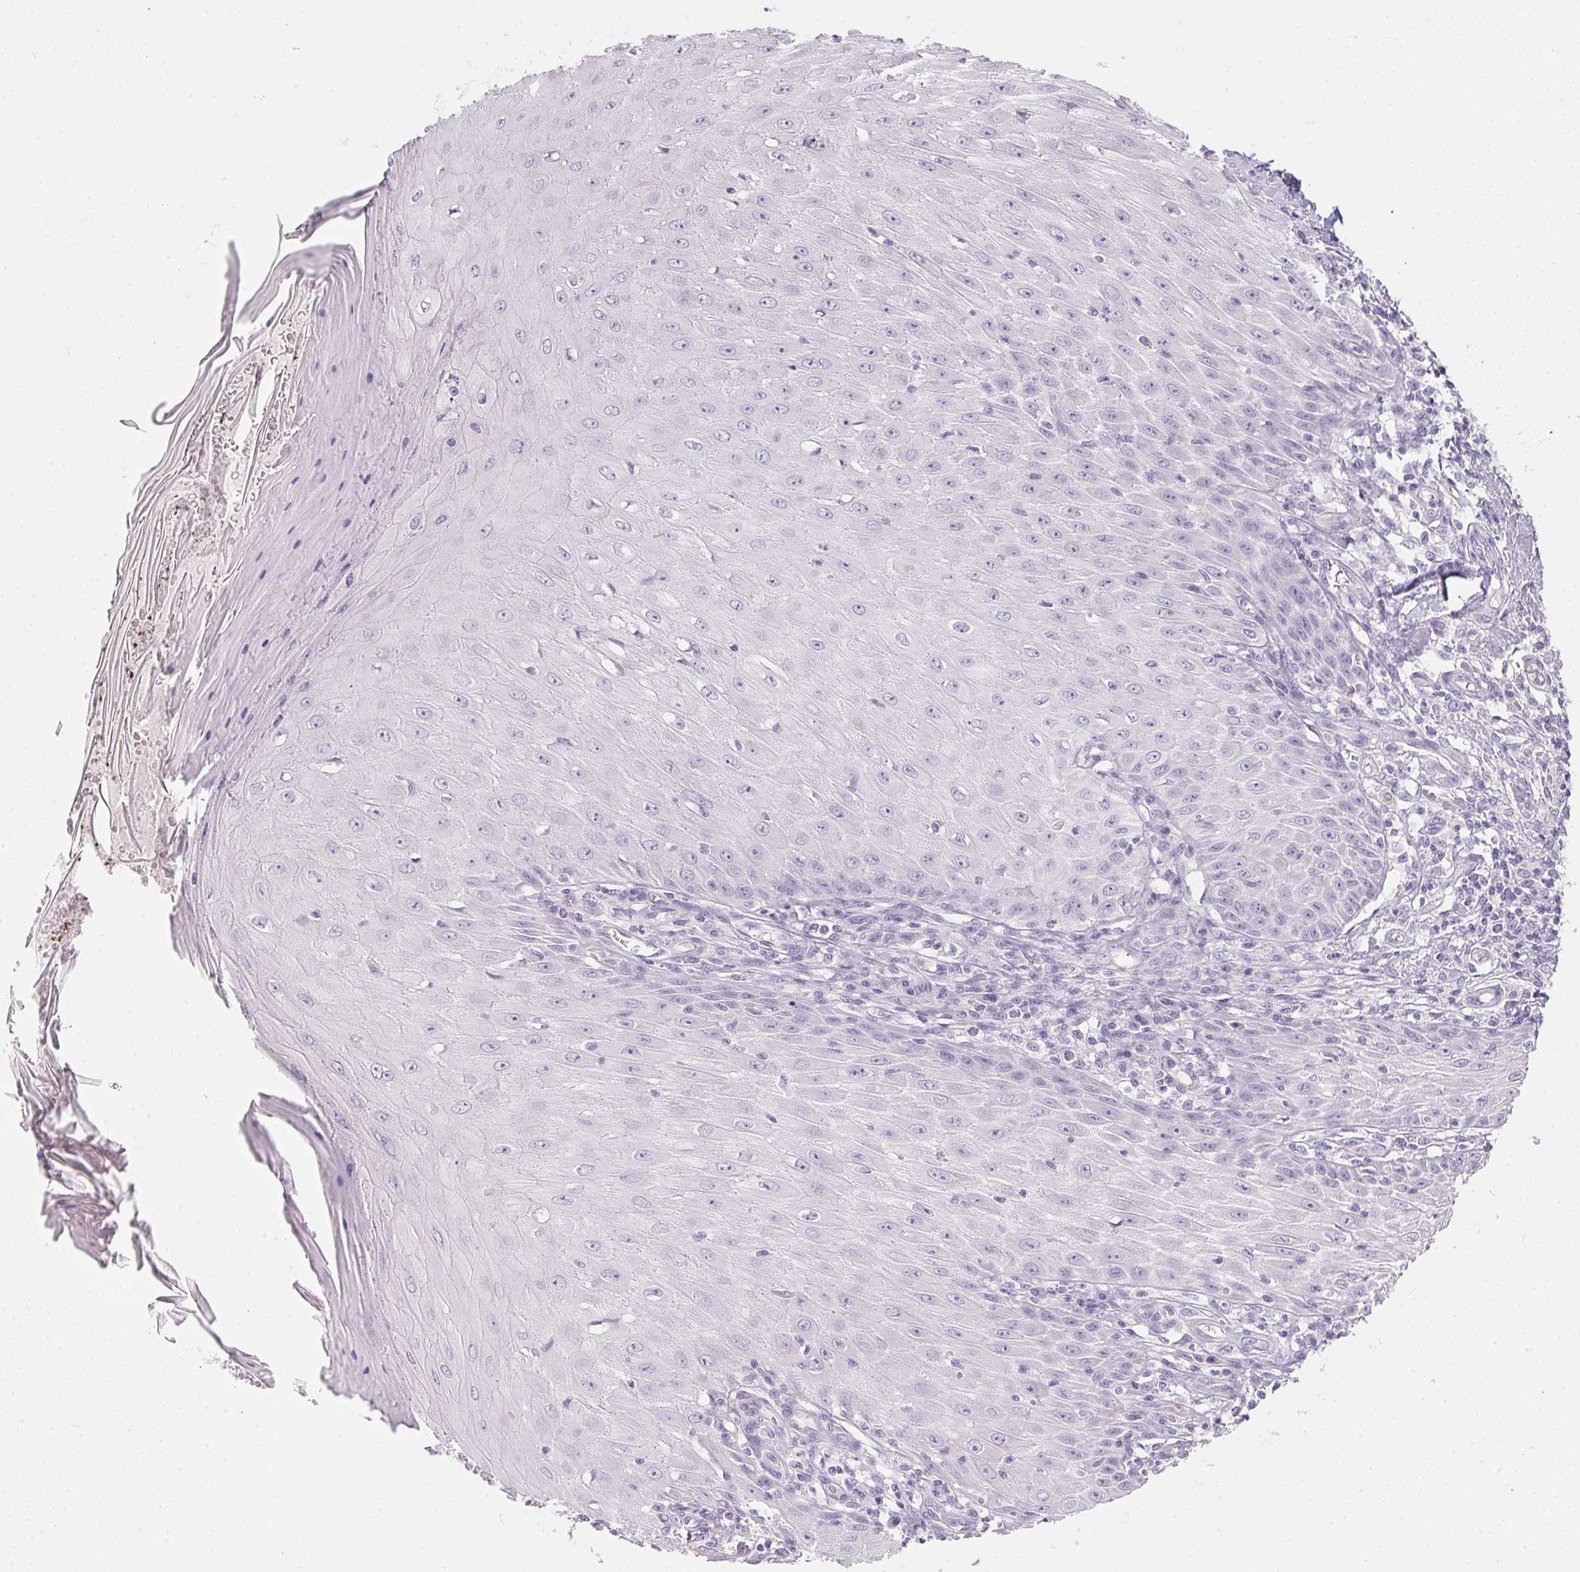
{"staining": {"intensity": "negative", "quantity": "none", "location": "none"}, "tissue": "skin cancer", "cell_type": "Tumor cells", "image_type": "cancer", "snomed": [{"axis": "morphology", "description": "Squamous cell carcinoma, NOS"}, {"axis": "topography", "description": "Skin"}], "caption": "Skin cancer stained for a protein using immunohistochemistry (IHC) exhibits no staining tumor cells.", "gene": "ACP3", "patient": {"sex": "female", "age": 73}}